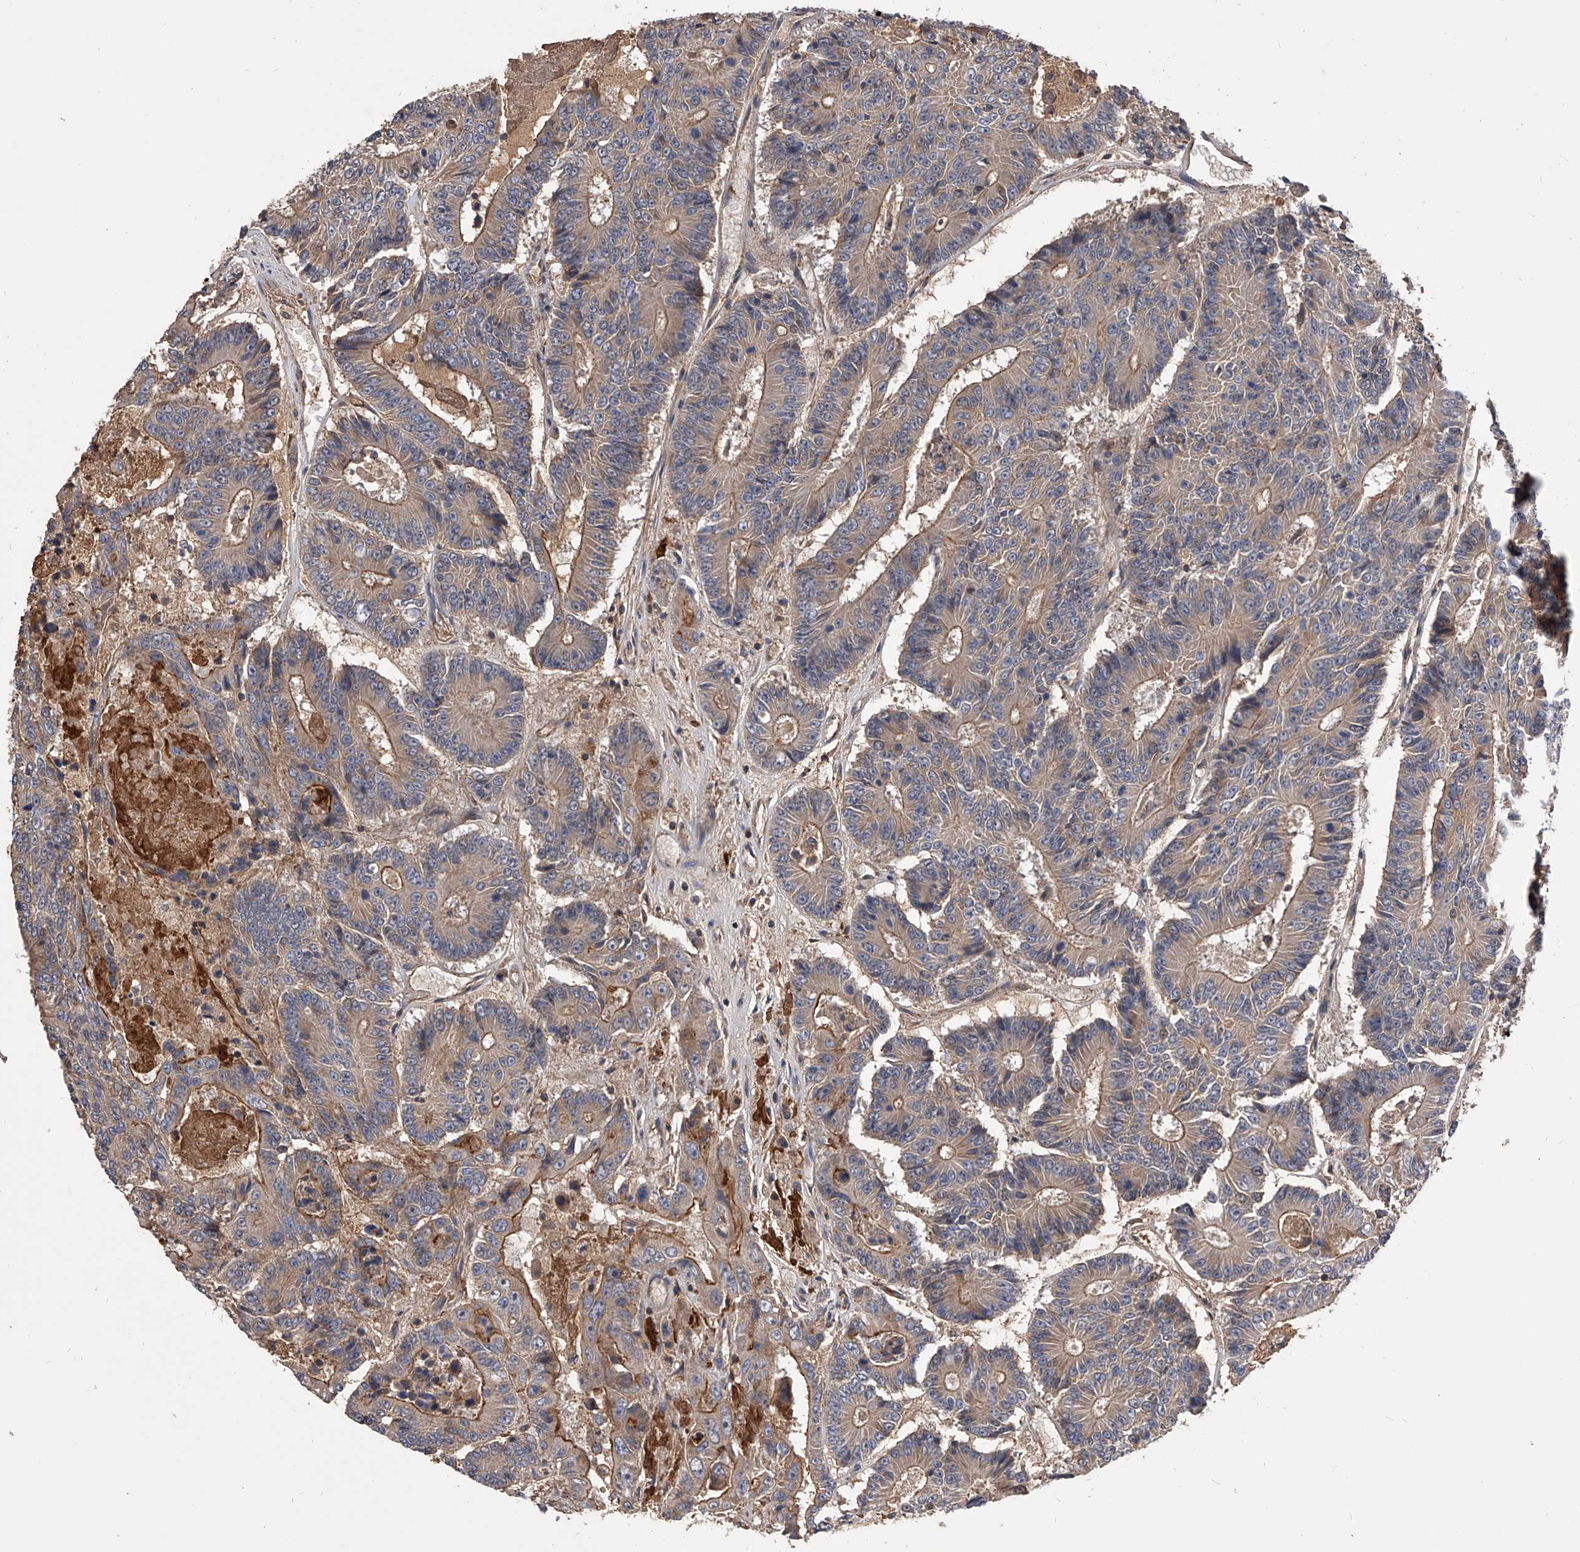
{"staining": {"intensity": "moderate", "quantity": ">75%", "location": "cytoplasmic/membranous"}, "tissue": "colorectal cancer", "cell_type": "Tumor cells", "image_type": "cancer", "snomed": [{"axis": "morphology", "description": "Adenocarcinoma, NOS"}, {"axis": "topography", "description": "Colon"}], "caption": "IHC of adenocarcinoma (colorectal) displays medium levels of moderate cytoplasmic/membranous expression in about >75% of tumor cells.", "gene": "CUL7", "patient": {"sex": "male", "age": 83}}